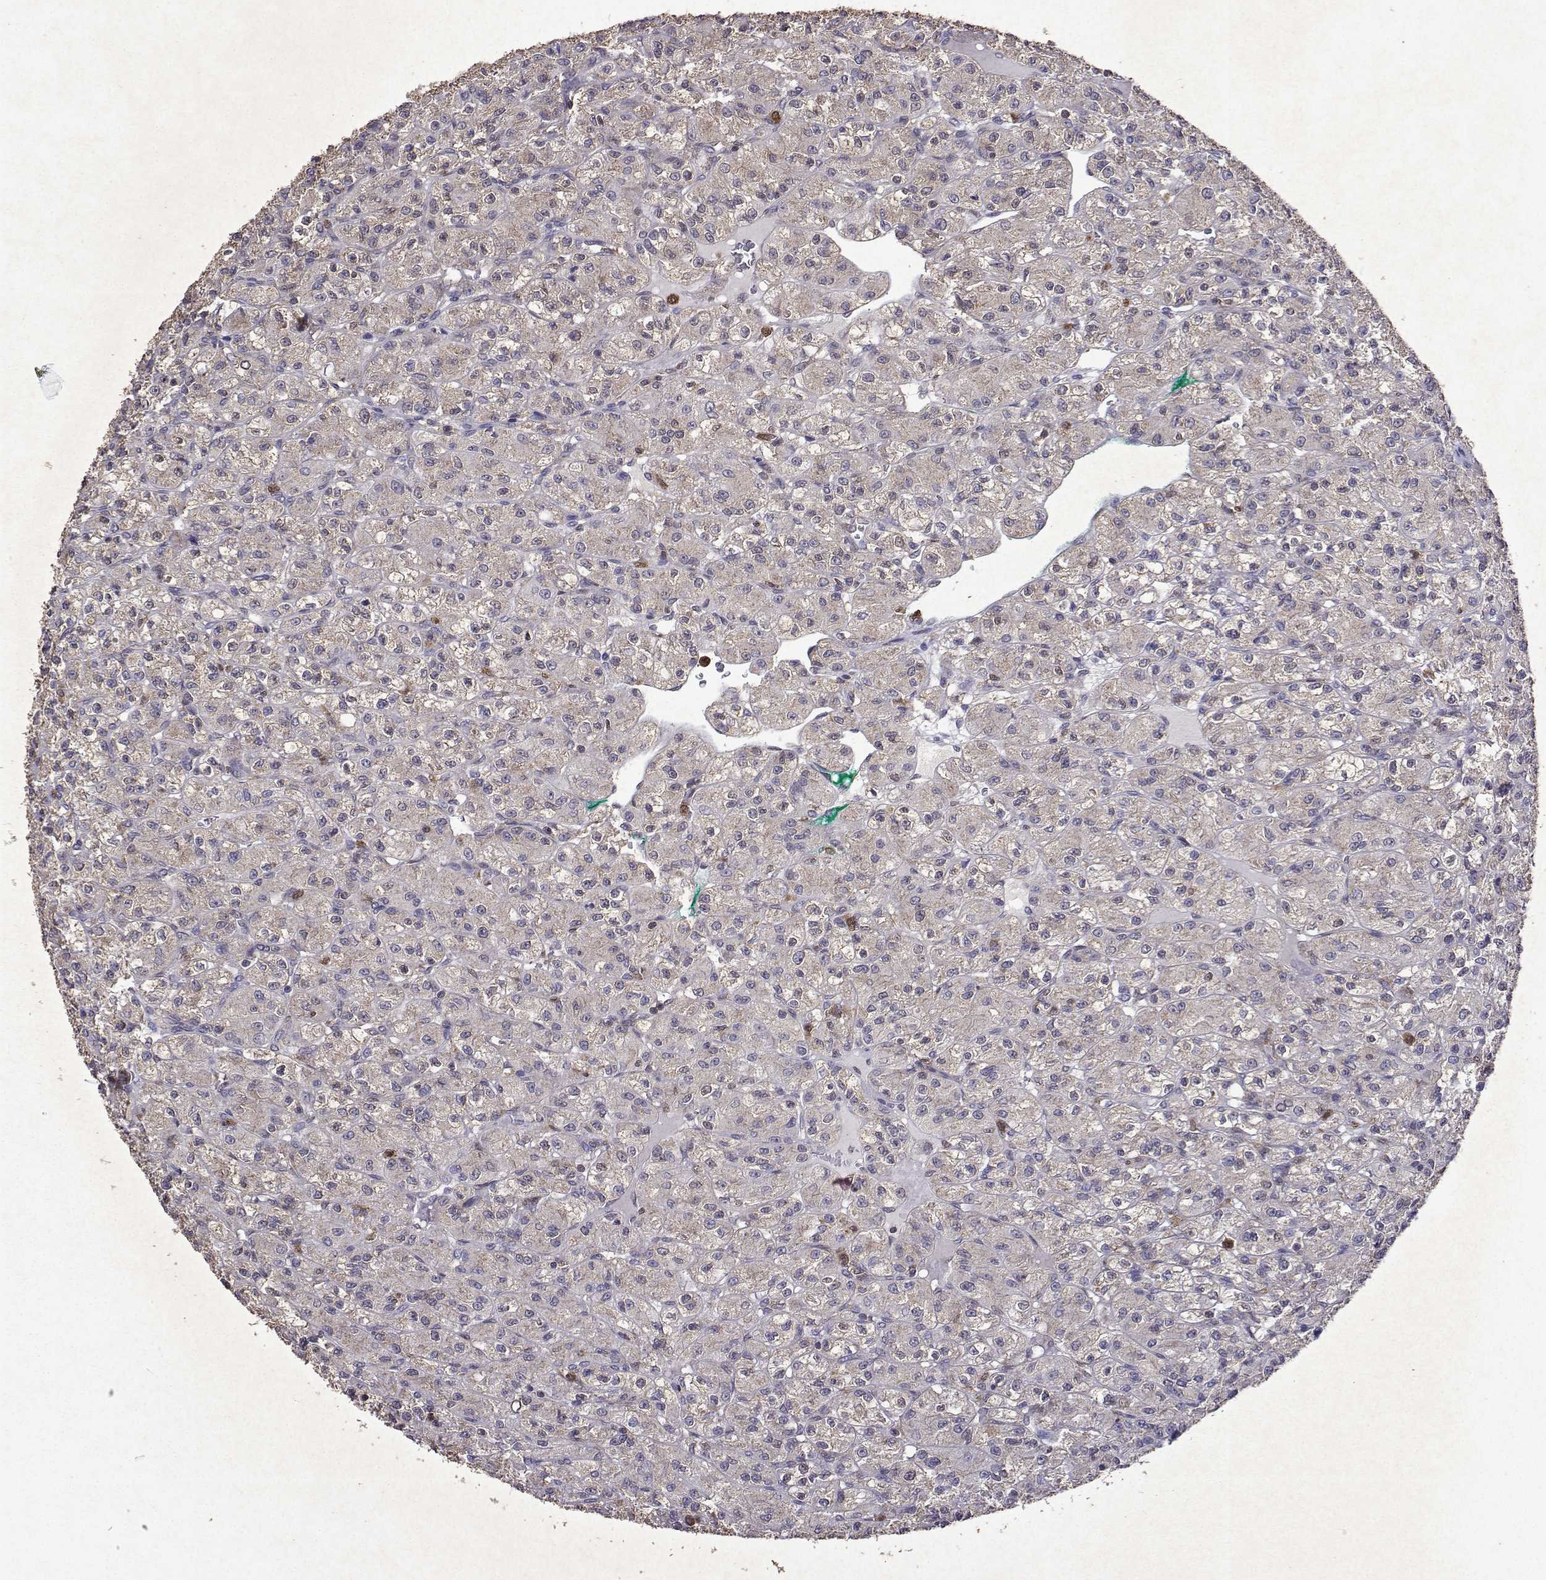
{"staining": {"intensity": "negative", "quantity": "none", "location": "none"}, "tissue": "renal cancer", "cell_type": "Tumor cells", "image_type": "cancer", "snomed": [{"axis": "morphology", "description": "Adenocarcinoma, NOS"}, {"axis": "topography", "description": "Kidney"}], "caption": "Tumor cells show no significant positivity in renal cancer.", "gene": "APAF1", "patient": {"sex": "female", "age": 70}}